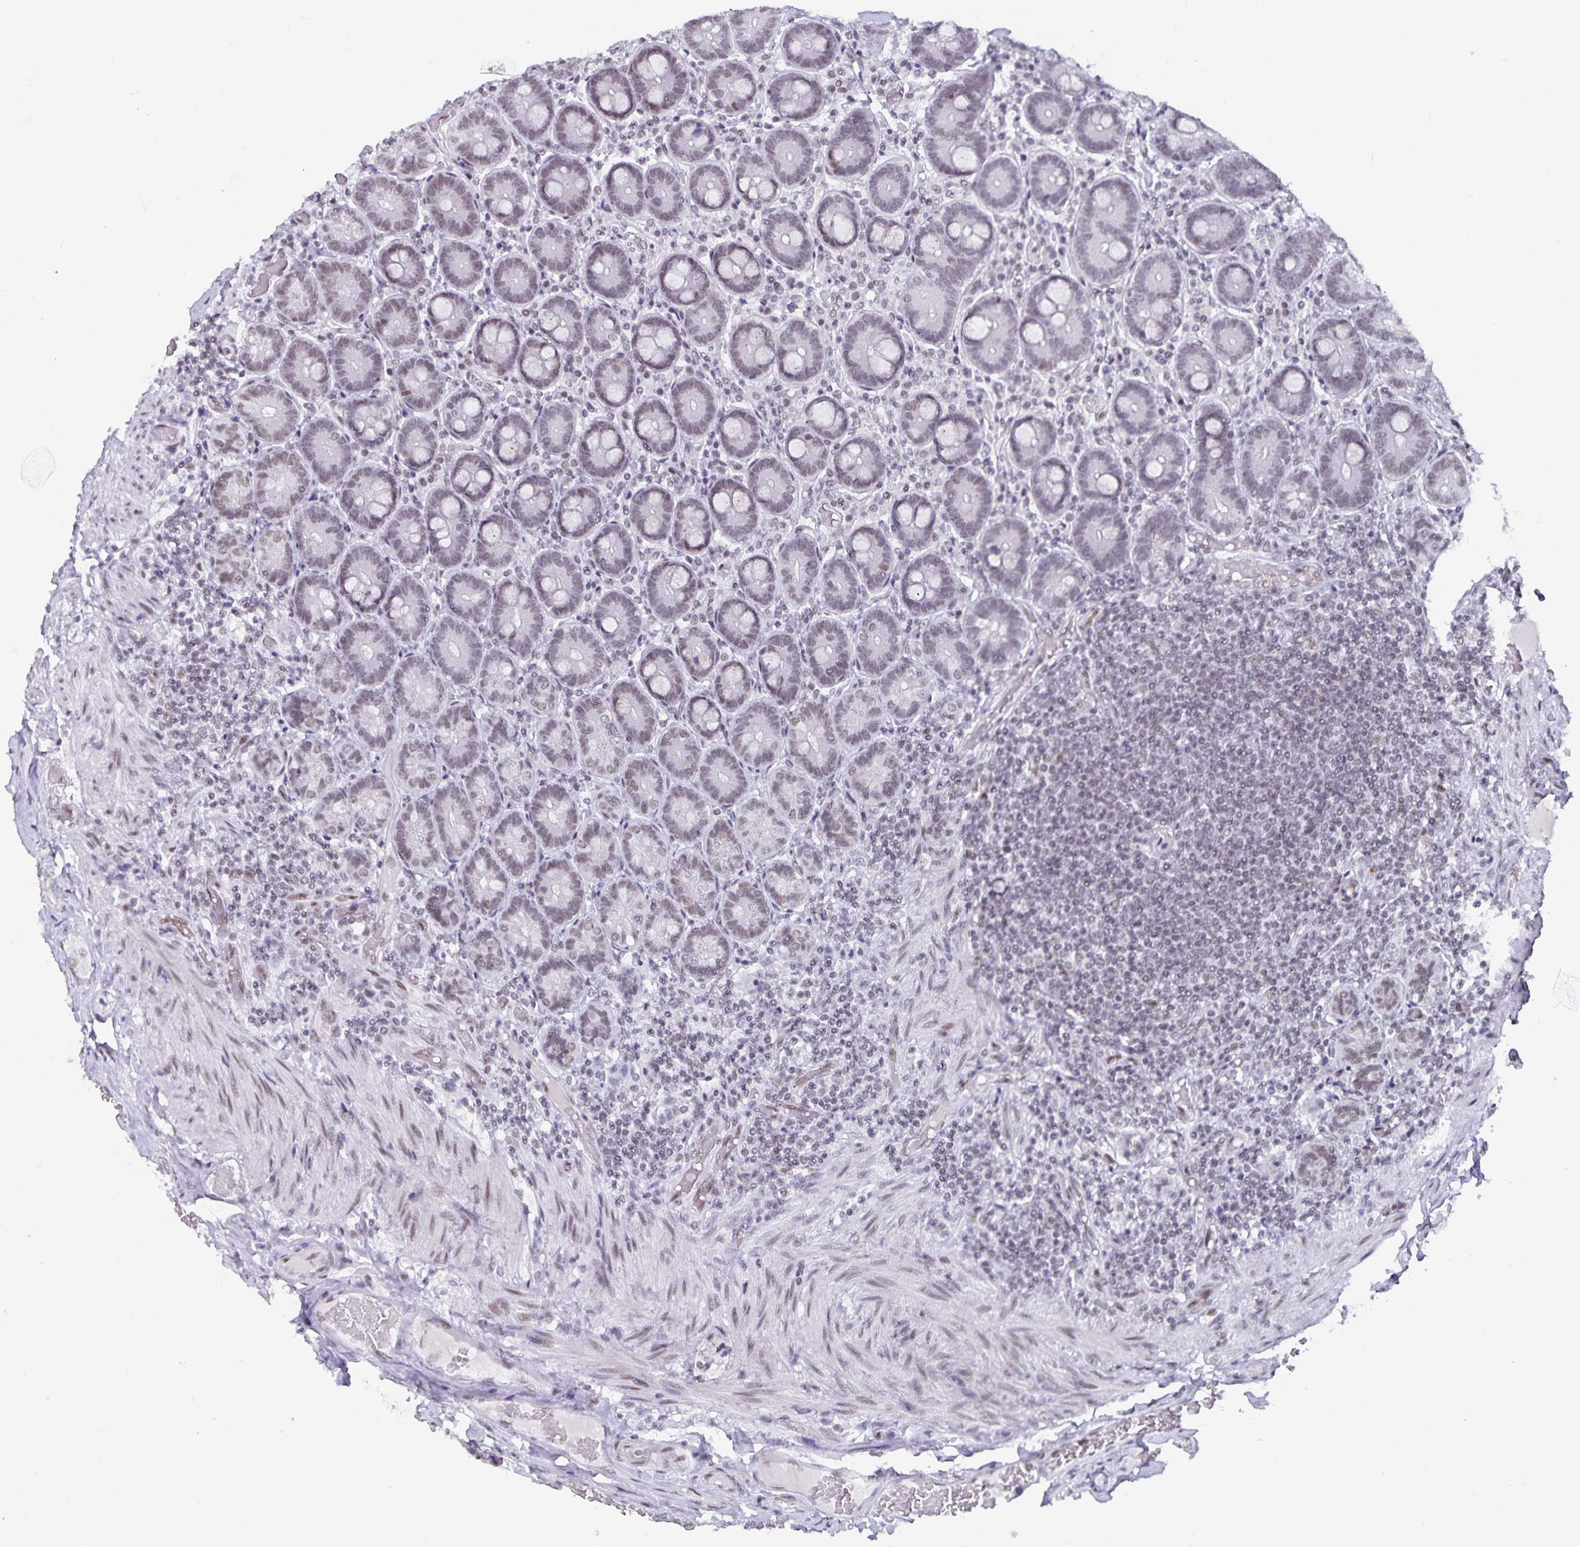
{"staining": {"intensity": "weak", "quantity": "25%-75%", "location": "nuclear"}, "tissue": "duodenum", "cell_type": "Glandular cells", "image_type": "normal", "snomed": [{"axis": "morphology", "description": "Normal tissue, NOS"}, {"axis": "topography", "description": "Duodenum"}], "caption": "A histopathology image showing weak nuclear staining in approximately 25%-75% of glandular cells in benign duodenum, as visualized by brown immunohistochemical staining.", "gene": "PBX2", "patient": {"sex": "female", "age": 62}}